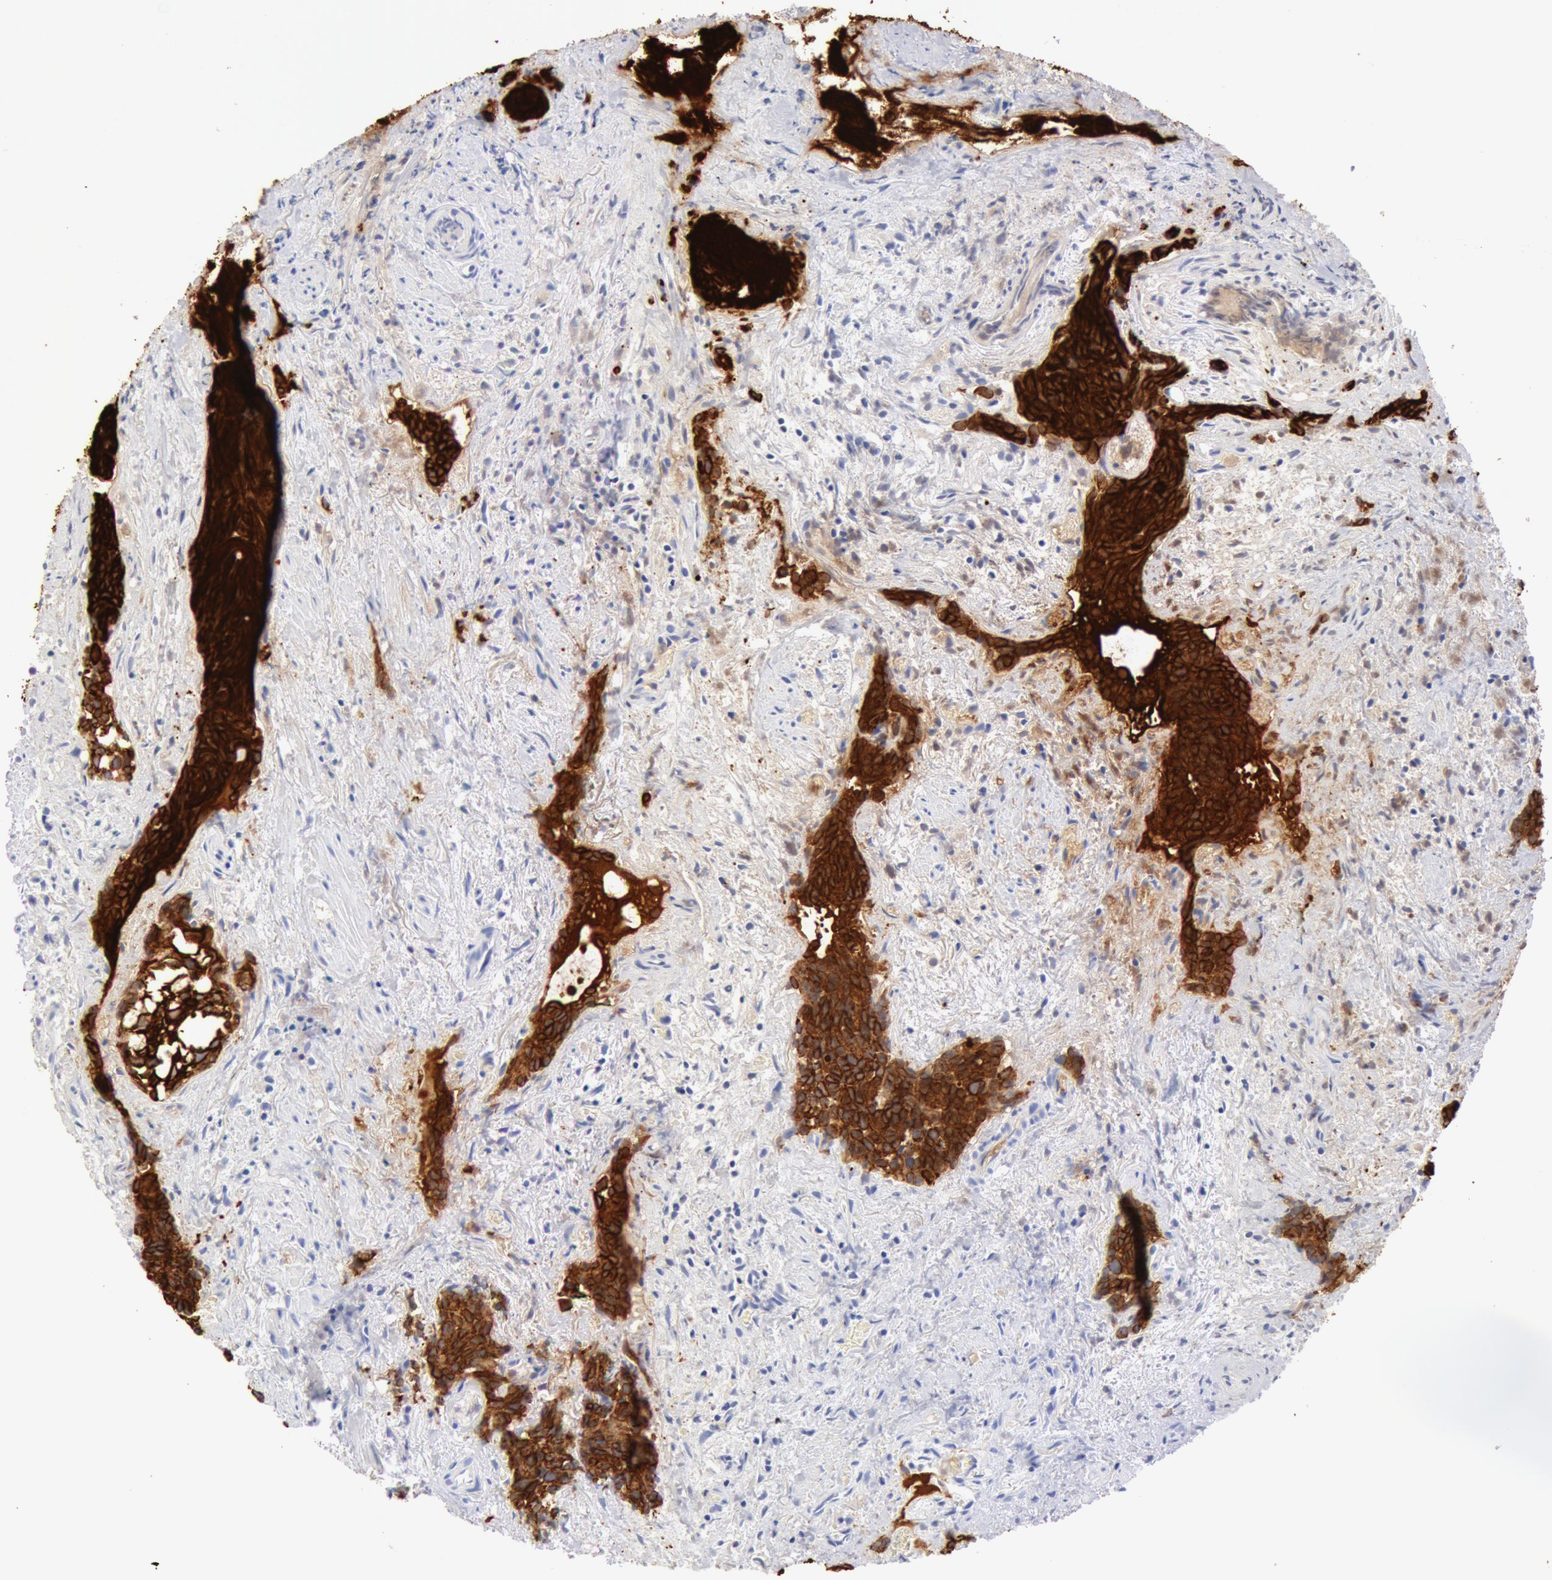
{"staining": {"intensity": "strong", "quantity": ">75%", "location": "cytoplasmic/membranous"}, "tissue": "urothelial cancer", "cell_type": "Tumor cells", "image_type": "cancer", "snomed": [{"axis": "morphology", "description": "Urothelial carcinoma, High grade"}, {"axis": "topography", "description": "Urinary bladder"}], "caption": "A high-resolution photomicrograph shows IHC staining of urothelial cancer, which exhibits strong cytoplasmic/membranous positivity in approximately >75% of tumor cells. The protein is stained brown, and the nuclei are stained in blue (DAB IHC with brightfield microscopy, high magnification).", "gene": "KRT8", "patient": {"sex": "female", "age": 78}}